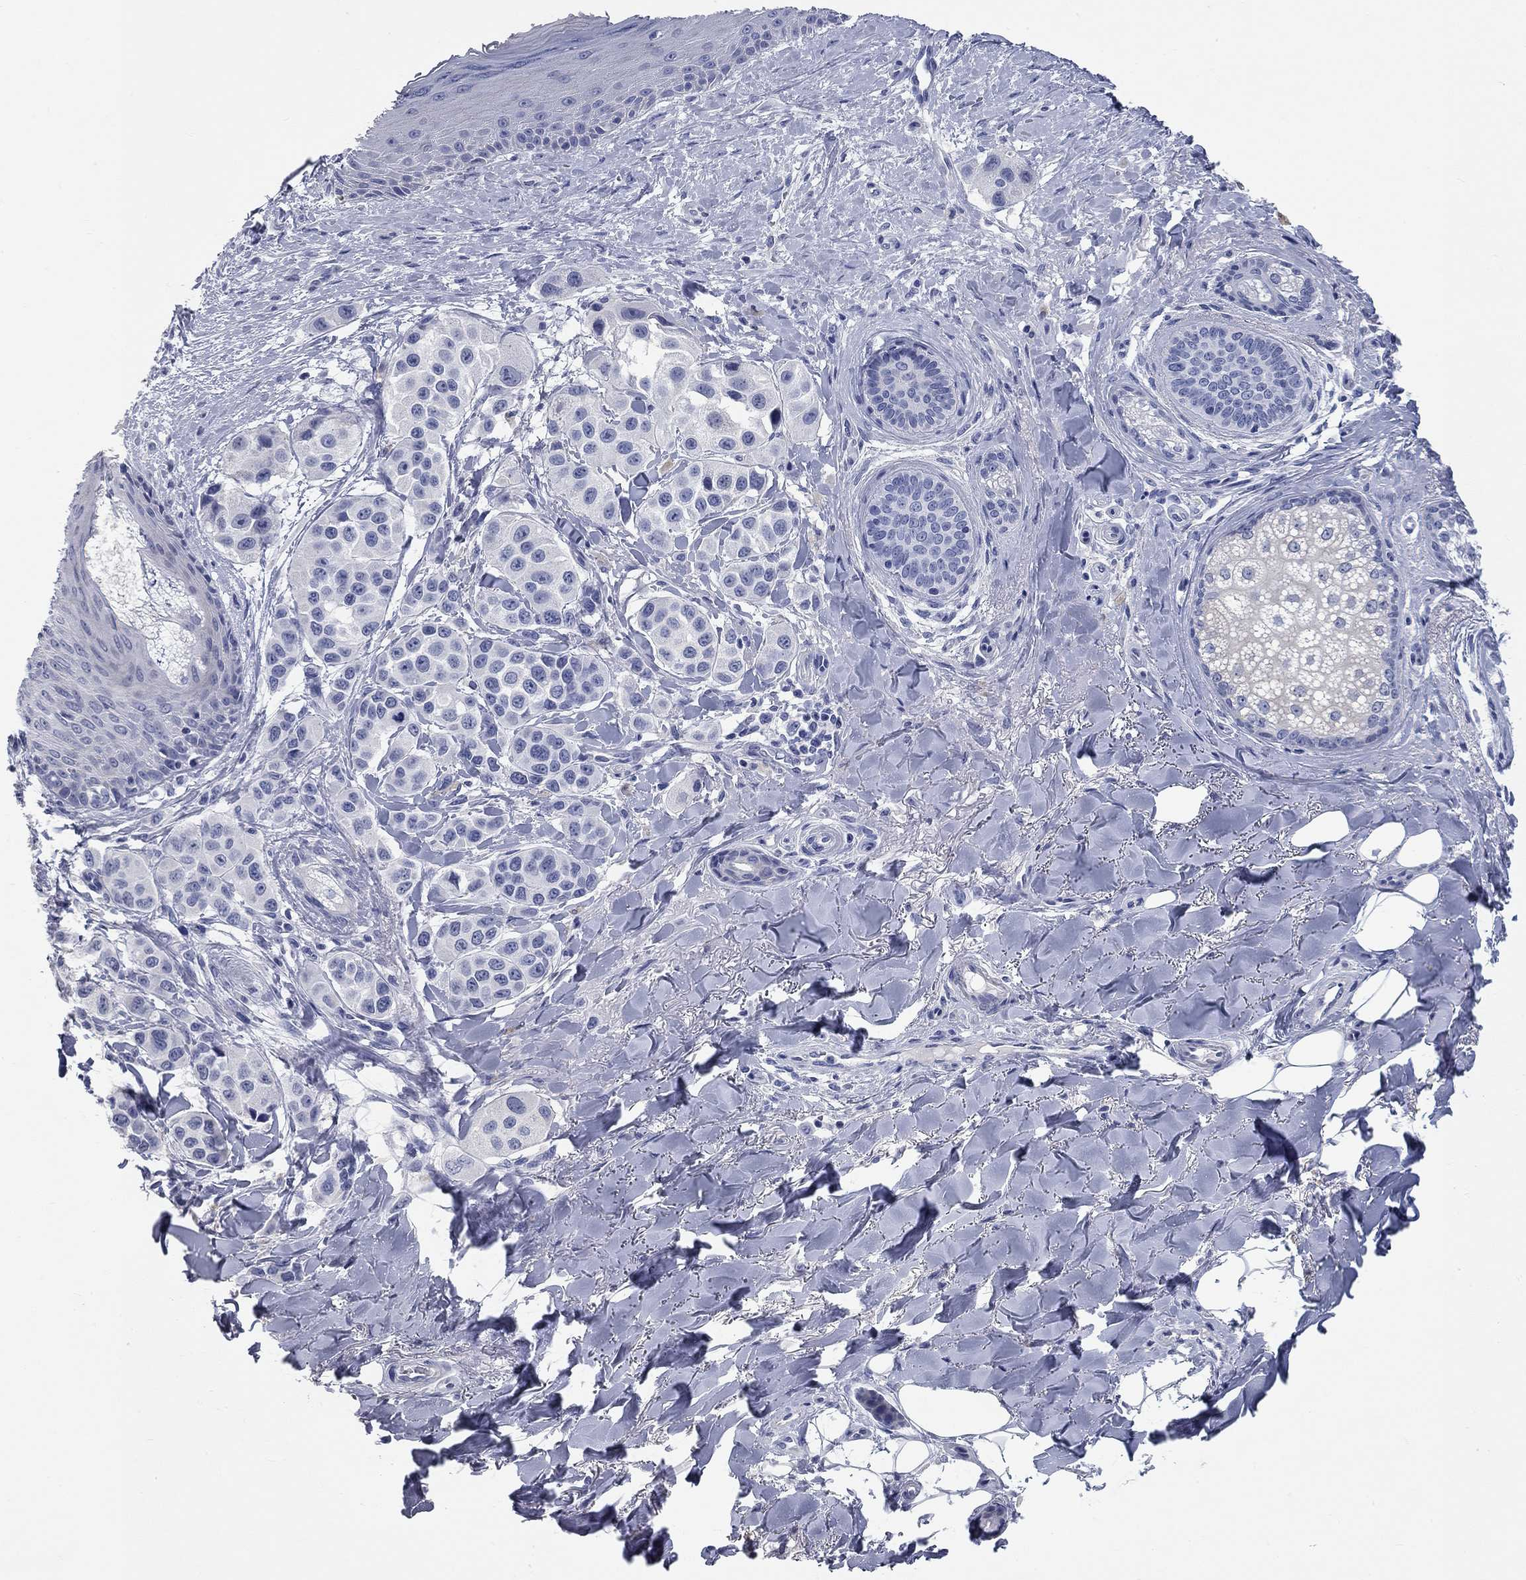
{"staining": {"intensity": "negative", "quantity": "none", "location": "none"}, "tissue": "melanoma", "cell_type": "Tumor cells", "image_type": "cancer", "snomed": [{"axis": "morphology", "description": "Malignant melanoma, NOS"}, {"axis": "topography", "description": "Skin"}], "caption": "This image is of malignant melanoma stained with immunohistochemistry to label a protein in brown with the nuclei are counter-stained blue. There is no positivity in tumor cells. (IHC, brightfield microscopy, high magnification).", "gene": "SYT12", "patient": {"sex": "male", "age": 57}}